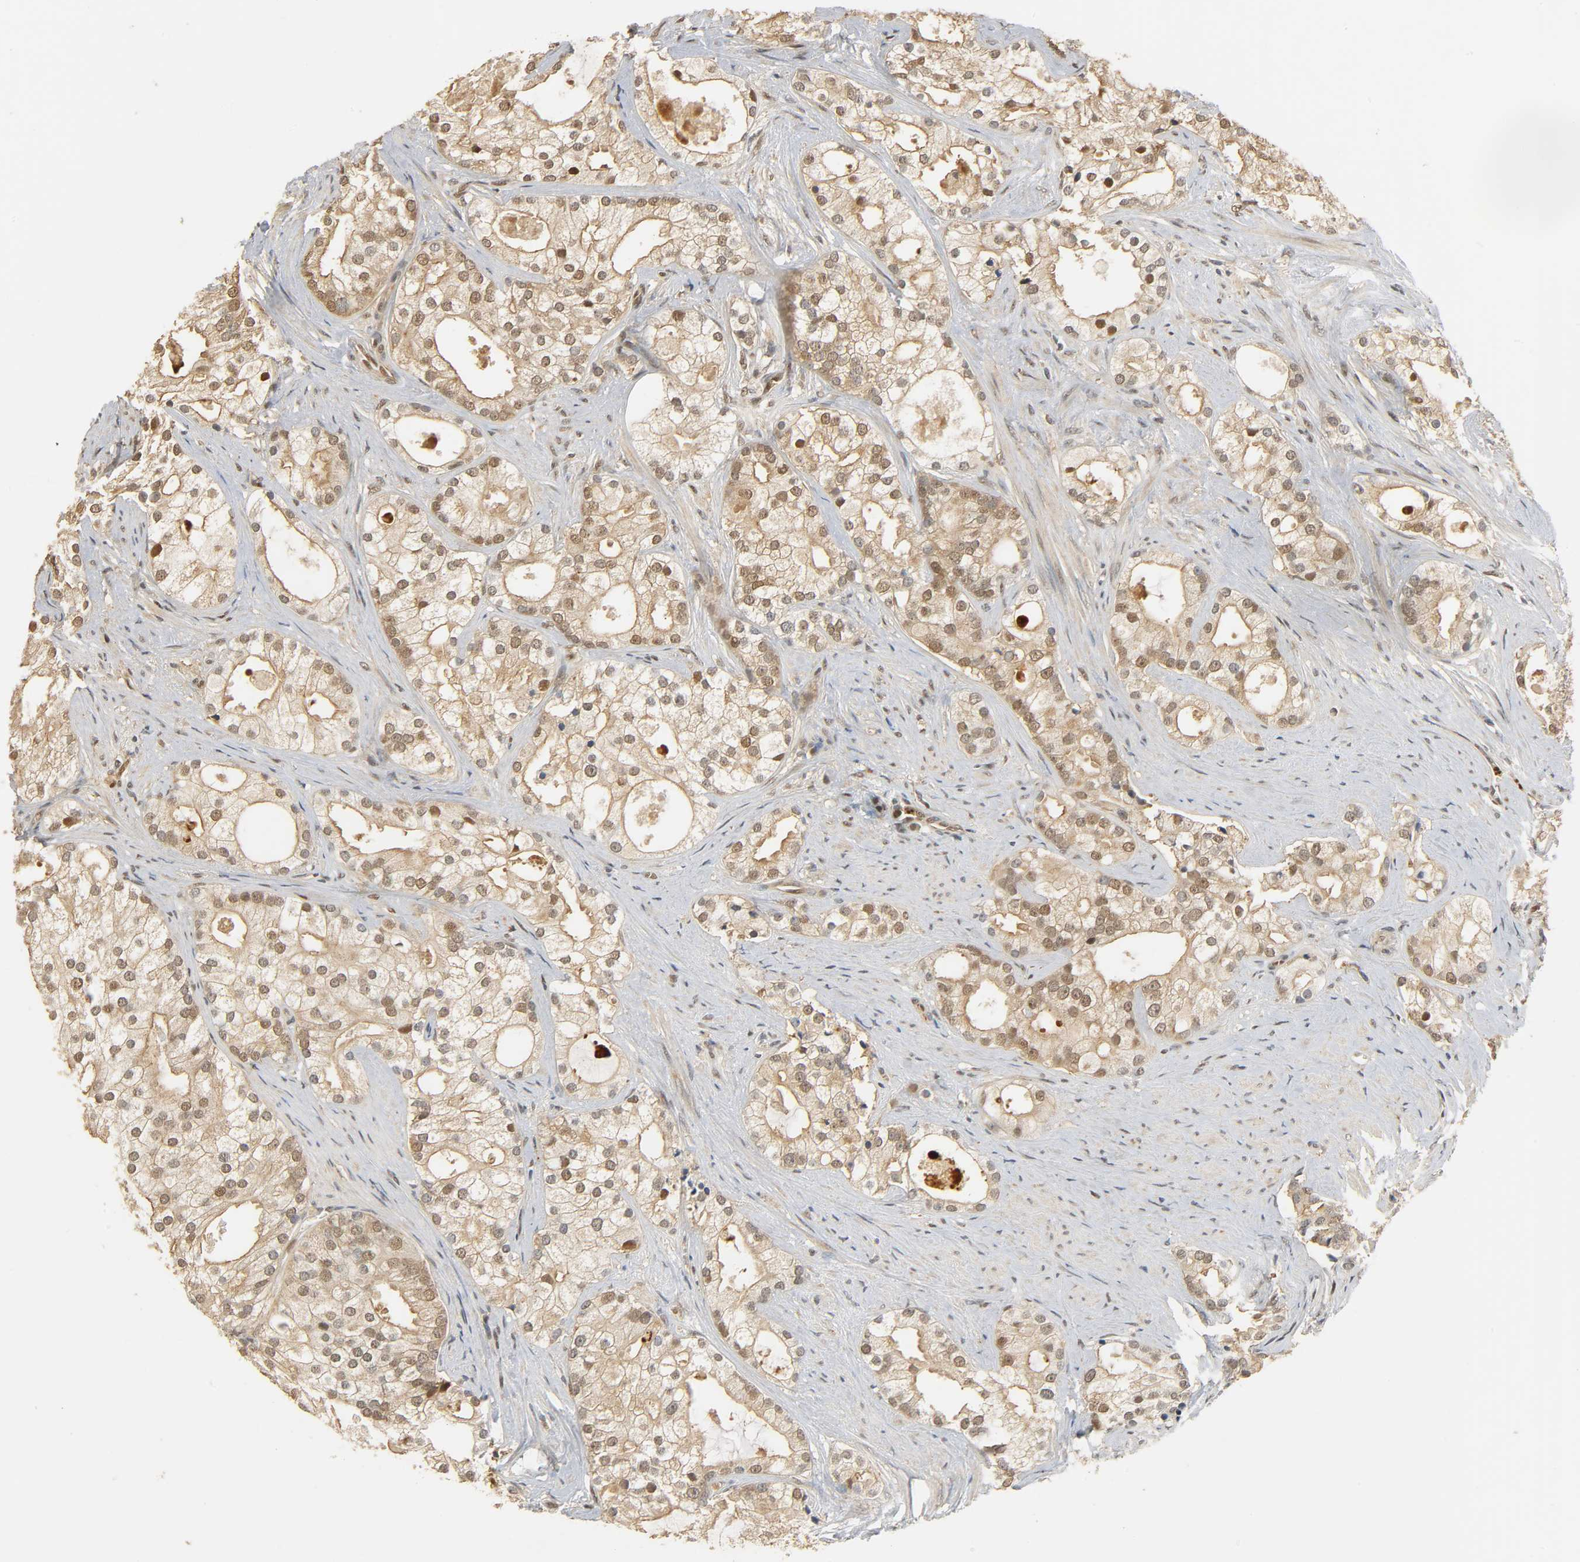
{"staining": {"intensity": "weak", "quantity": ">75%", "location": "cytoplasmic/membranous,nuclear"}, "tissue": "prostate cancer", "cell_type": "Tumor cells", "image_type": "cancer", "snomed": [{"axis": "morphology", "description": "Adenocarcinoma, Low grade"}, {"axis": "topography", "description": "Prostate"}], "caption": "Prostate cancer (low-grade adenocarcinoma) stained with DAB IHC reveals low levels of weak cytoplasmic/membranous and nuclear expression in about >75% of tumor cells.", "gene": "ZFPM2", "patient": {"sex": "male", "age": 58}}